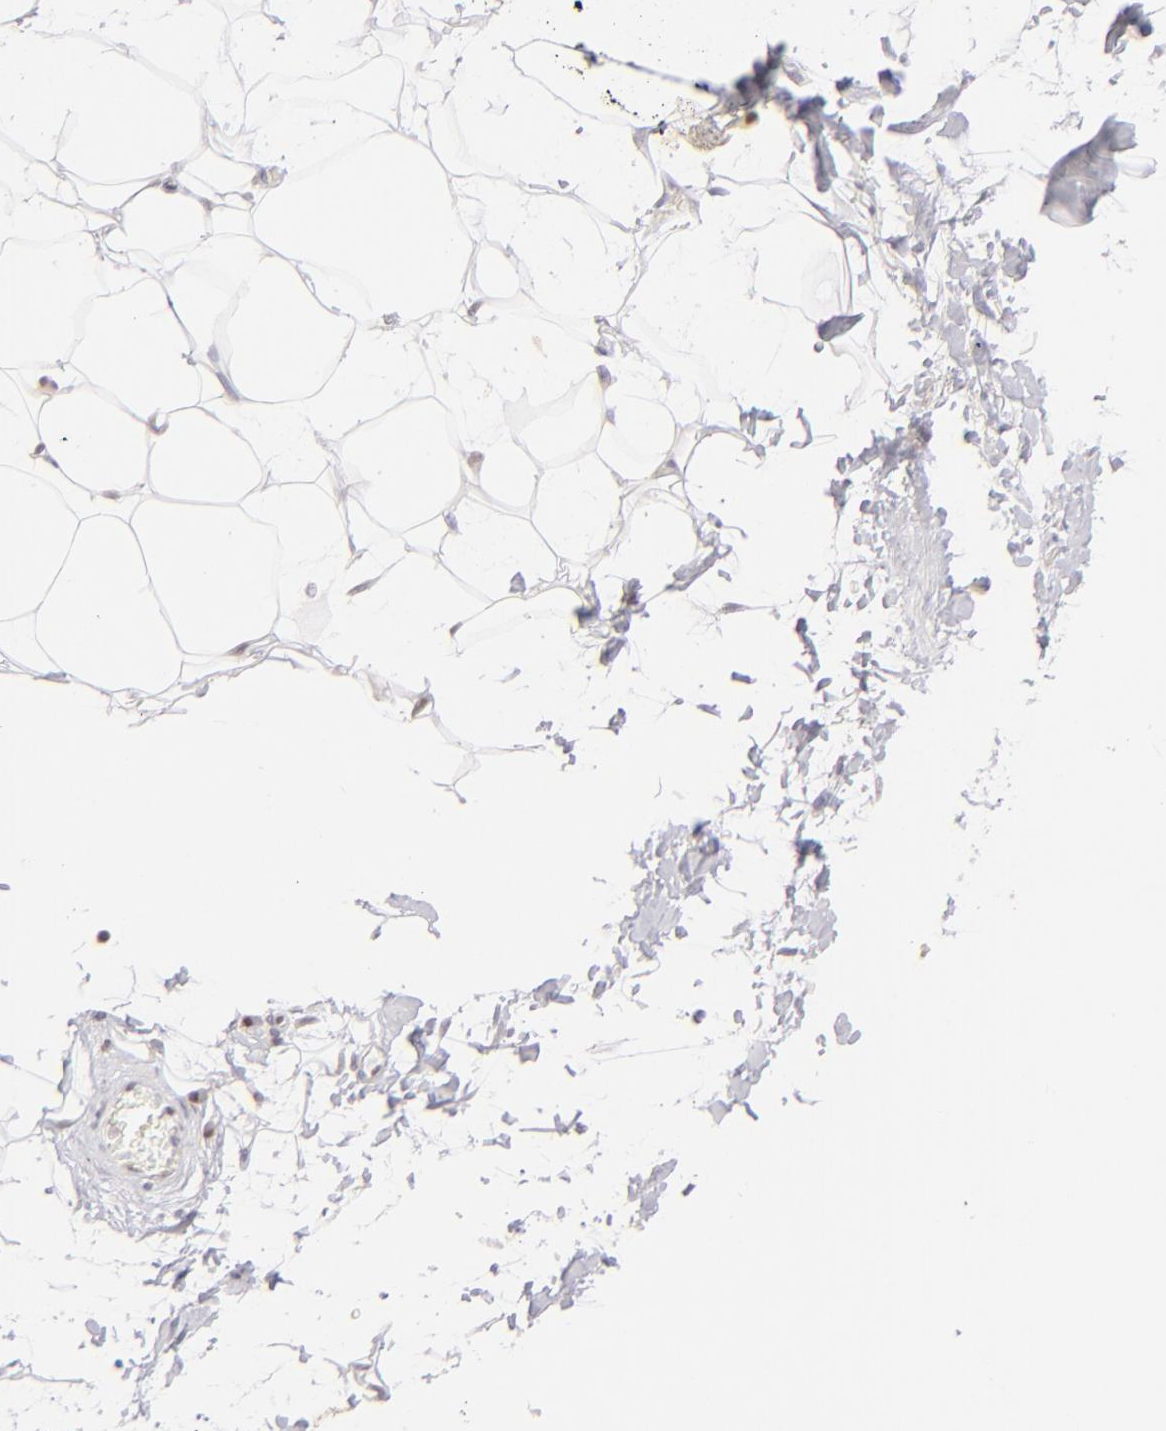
{"staining": {"intensity": "negative", "quantity": "none", "location": "none"}, "tissue": "adipose tissue", "cell_type": "Adipocytes", "image_type": "normal", "snomed": [{"axis": "morphology", "description": "Normal tissue, NOS"}, {"axis": "topography", "description": "Soft tissue"}], "caption": "Immunohistochemistry (IHC) of normal adipose tissue exhibits no positivity in adipocytes. (DAB (3,3'-diaminobenzidine) IHC, high magnification).", "gene": "POU2F1", "patient": {"sex": "male", "age": 72}}